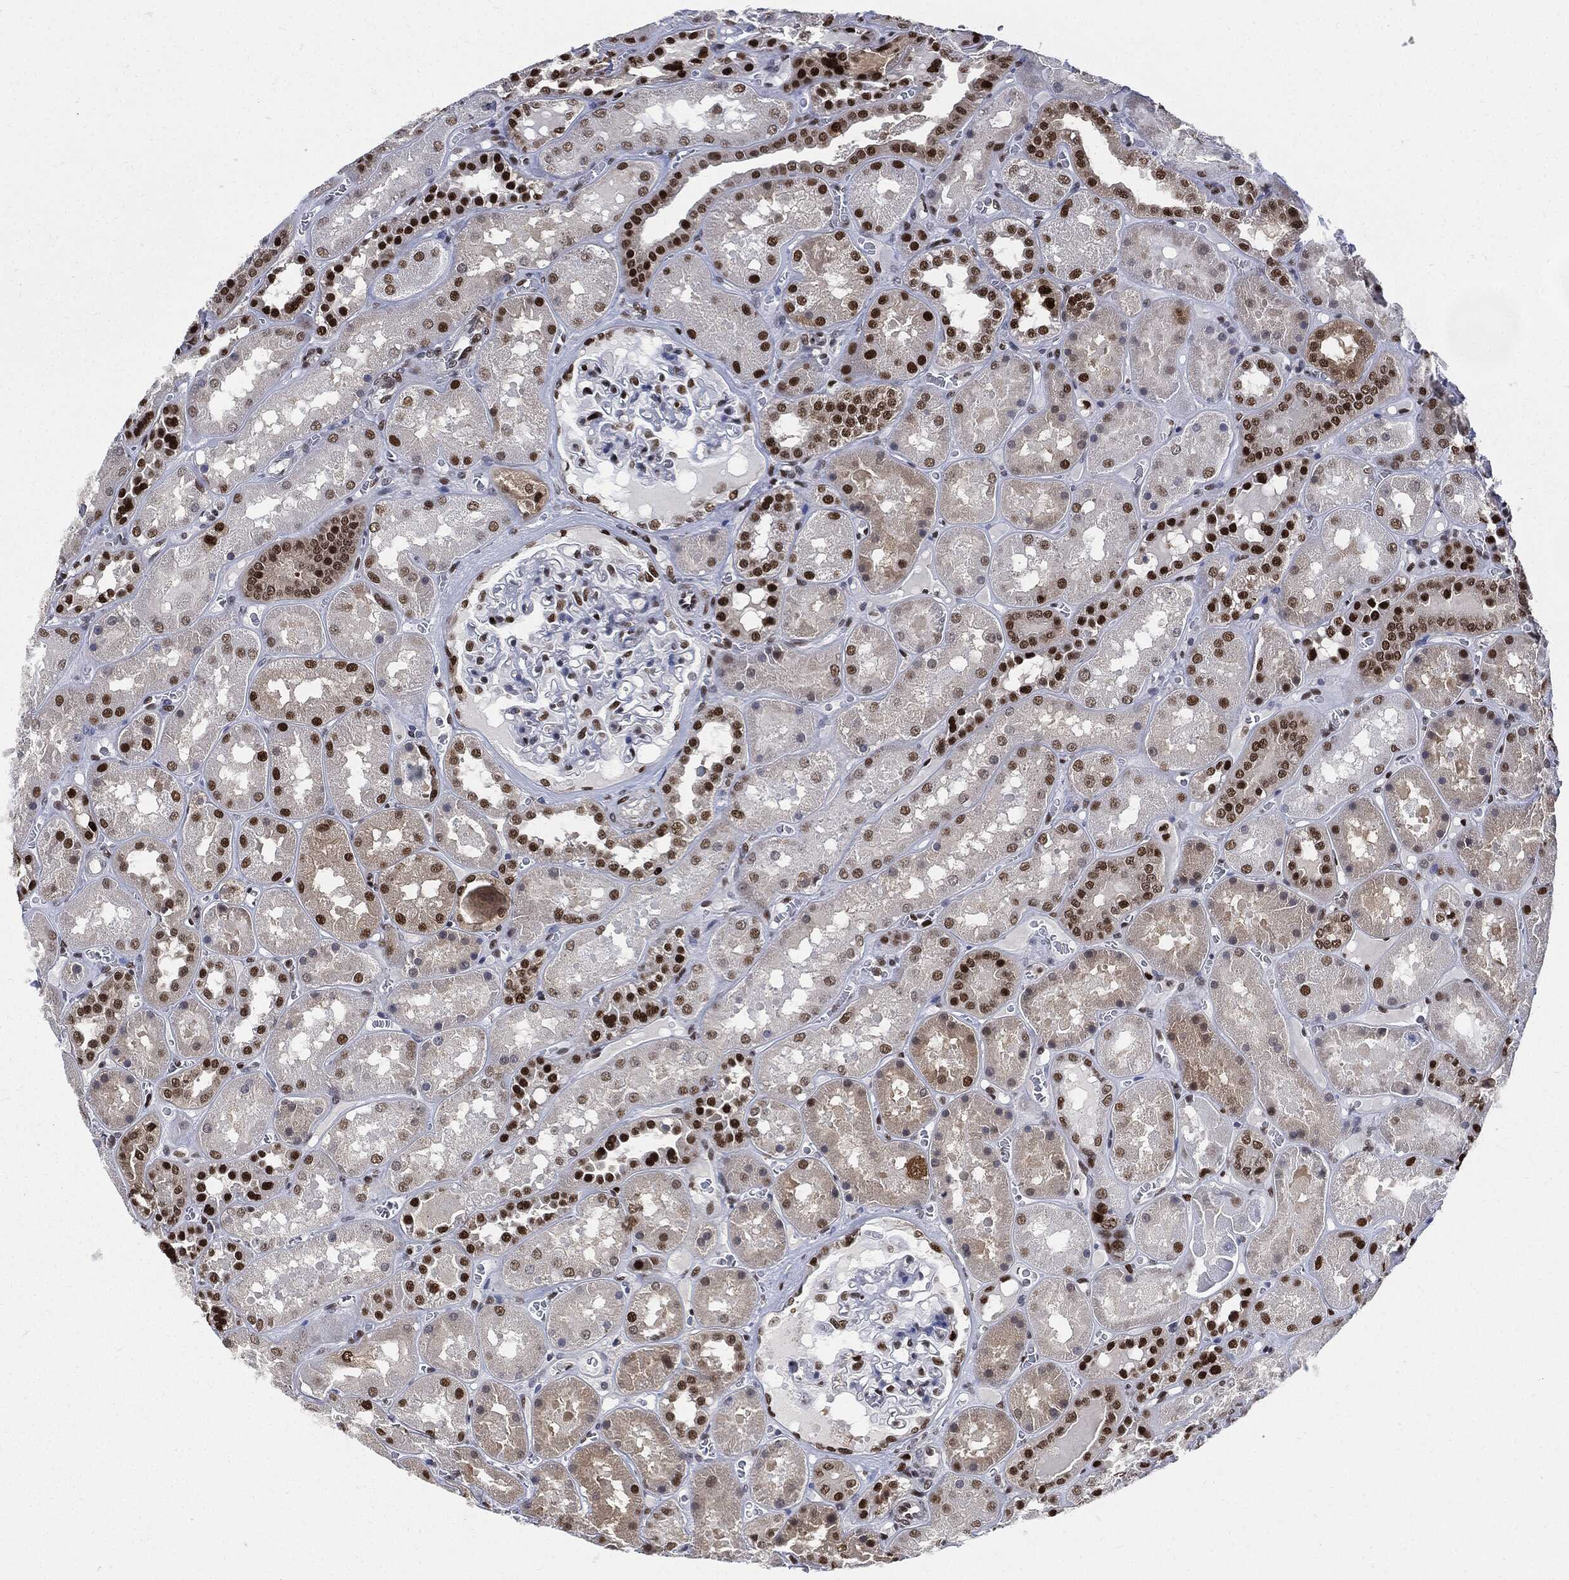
{"staining": {"intensity": "strong", "quantity": "<25%", "location": "nuclear"}, "tissue": "kidney", "cell_type": "Cells in glomeruli", "image_type": "normal", "snomed": [{"axis": "morphology", "description": "Normal tissue, NOS"}, {"axis": "topography", "description": "Kidney"}], "caption": "Protein expression by IHC exhibits strong nuclear expression in approximately <25% of cells in glomeruli in normal kidney. The staining was performed using DAB (3,3'-diaminobenzidine) to visualize the protein expression in brown, while the nuclei were stained in blue with hematoxylin (Magnification: 20x).", "gene": "PCNA", "patient": {"sex": "male", "age": 73}}